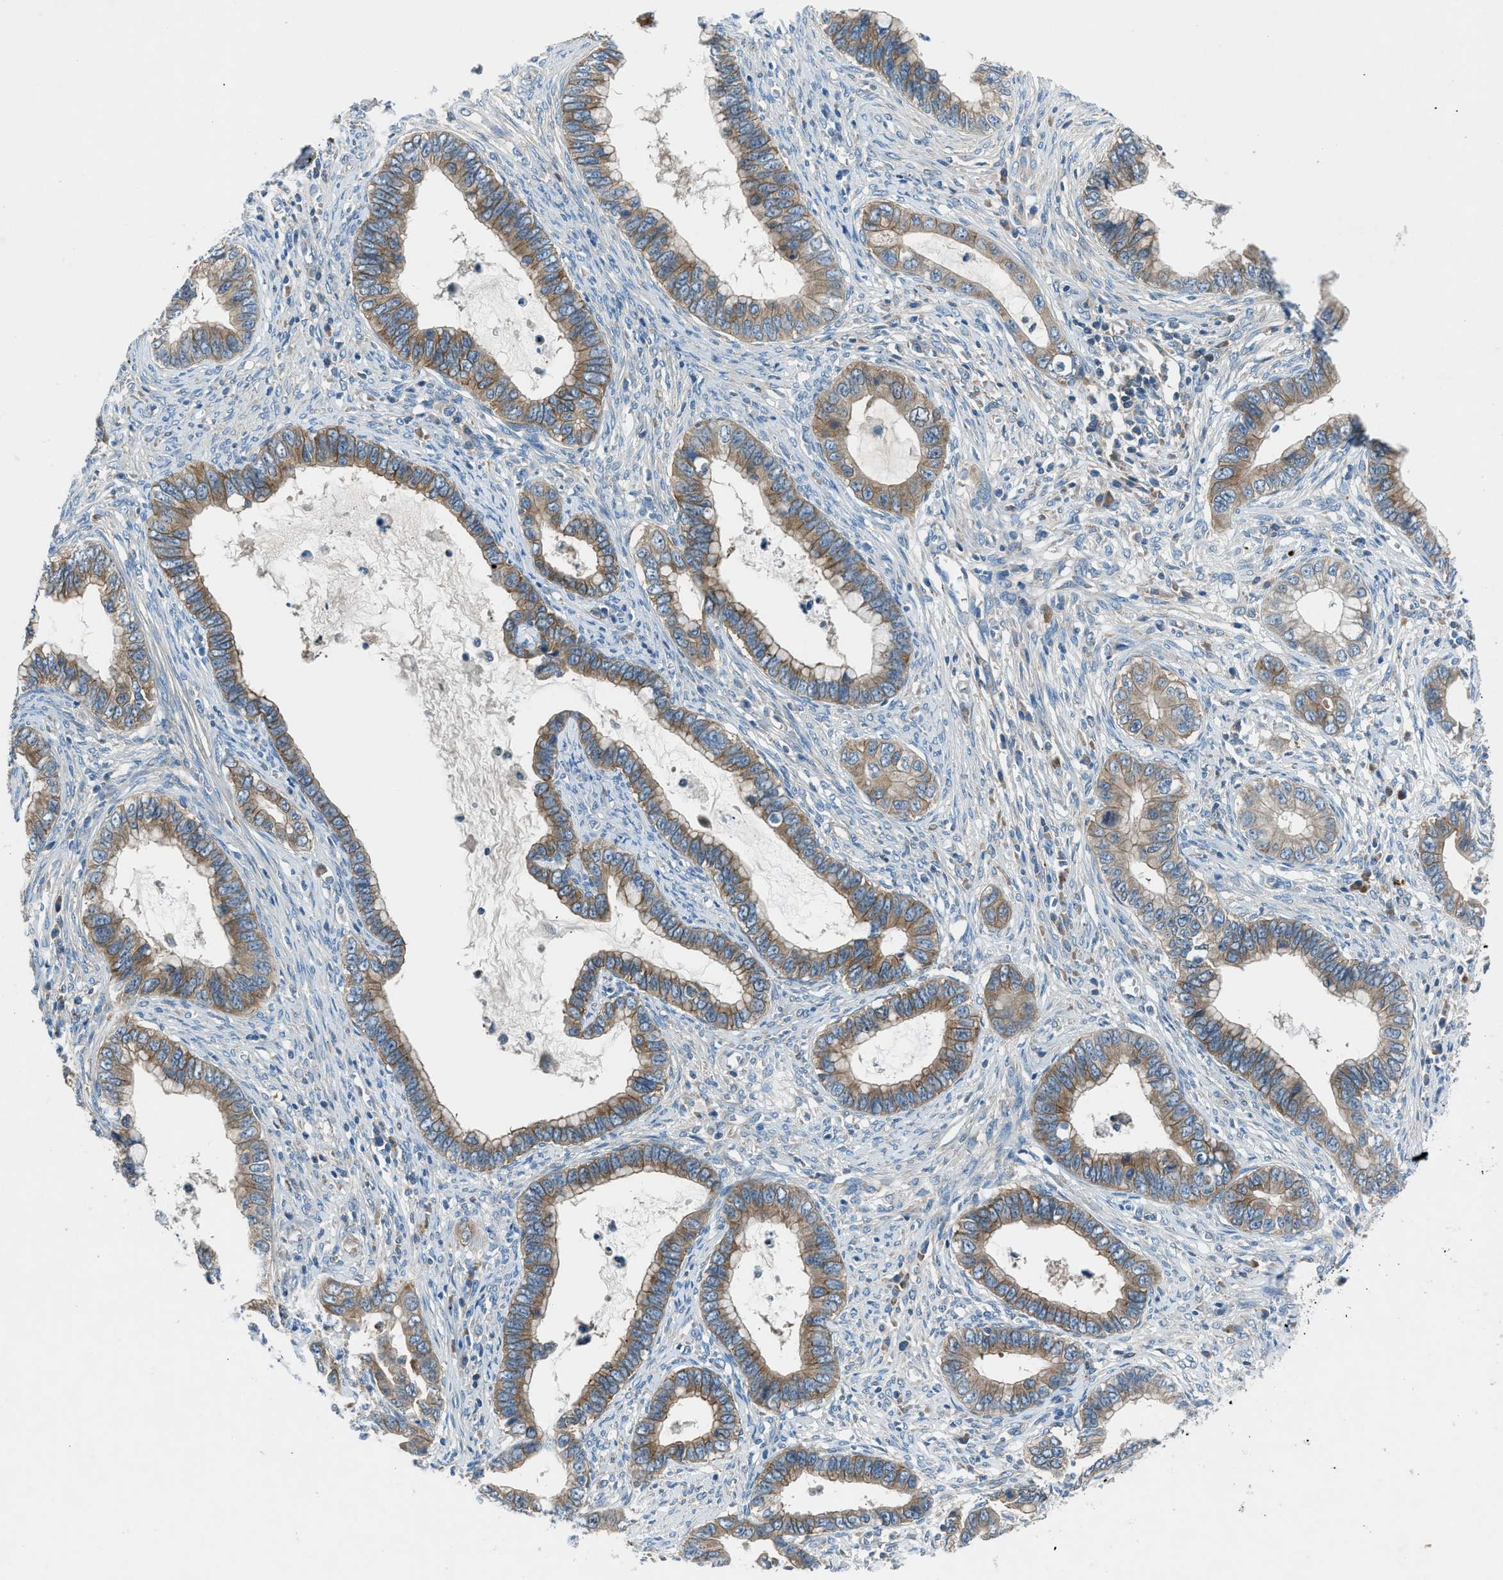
{"staining": {"intensity": "moderate", "quantity": ">75%", "location": "cytoplasmic/membranous"}, "tissue": "cervical cancer", "cell_type": "Tumor cells", "image_type": "cancer", "snomed": [{"axis": "morphology", "description": "Adenocarcinoma, NOS"}, {"axis": "topography", "description": "Cervix"}], "caption": "Protein staining demonstrates moderate cytoplasmic/membranous positivity in approximately >75% of tumor cells in cervical cancer.", "gene": "BMP1", "patient": {"sex": "female", "age": 44}}